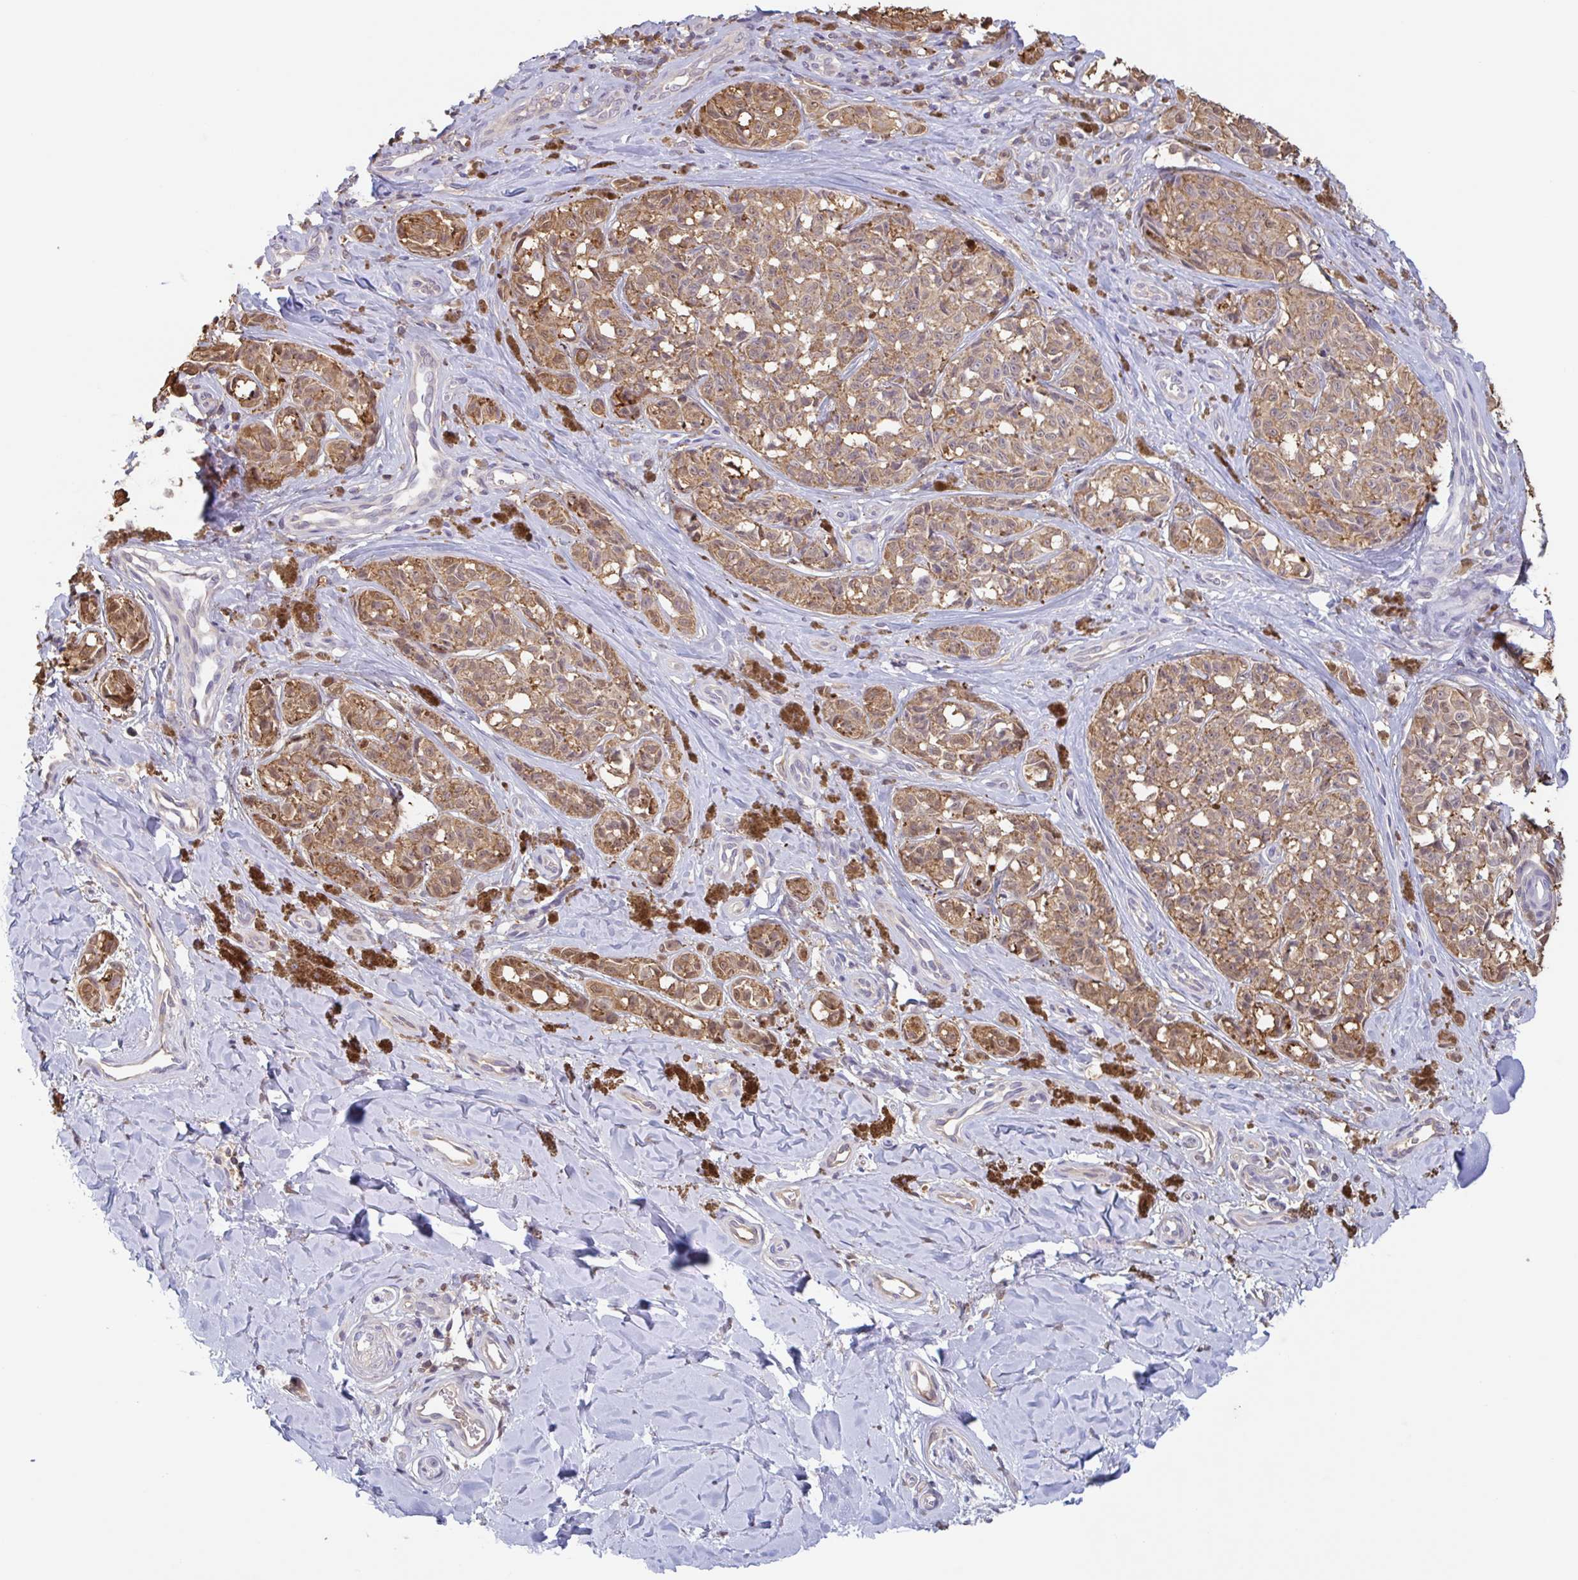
{"staining": {"intensity": "moderate", "quantity": ">75%", "location": "cytoplasmic/membranous"}, "tissue": "melanoma", "cell_type": "Tumor cells", "image_type": "cancer", "snomed": [{"axis": "morphology", "description": "Malignant melanoma, NOS"}, {"axis": "topography", "description": "Skin"}], "caption": "Malignant melanoma stained with immunohistochemistry shows moderate cytoplasmic/membranous staining in approximately >75% of tumor cells.", "gene": "OTOP2", "patient": {"sex": "female", "age": 65}}